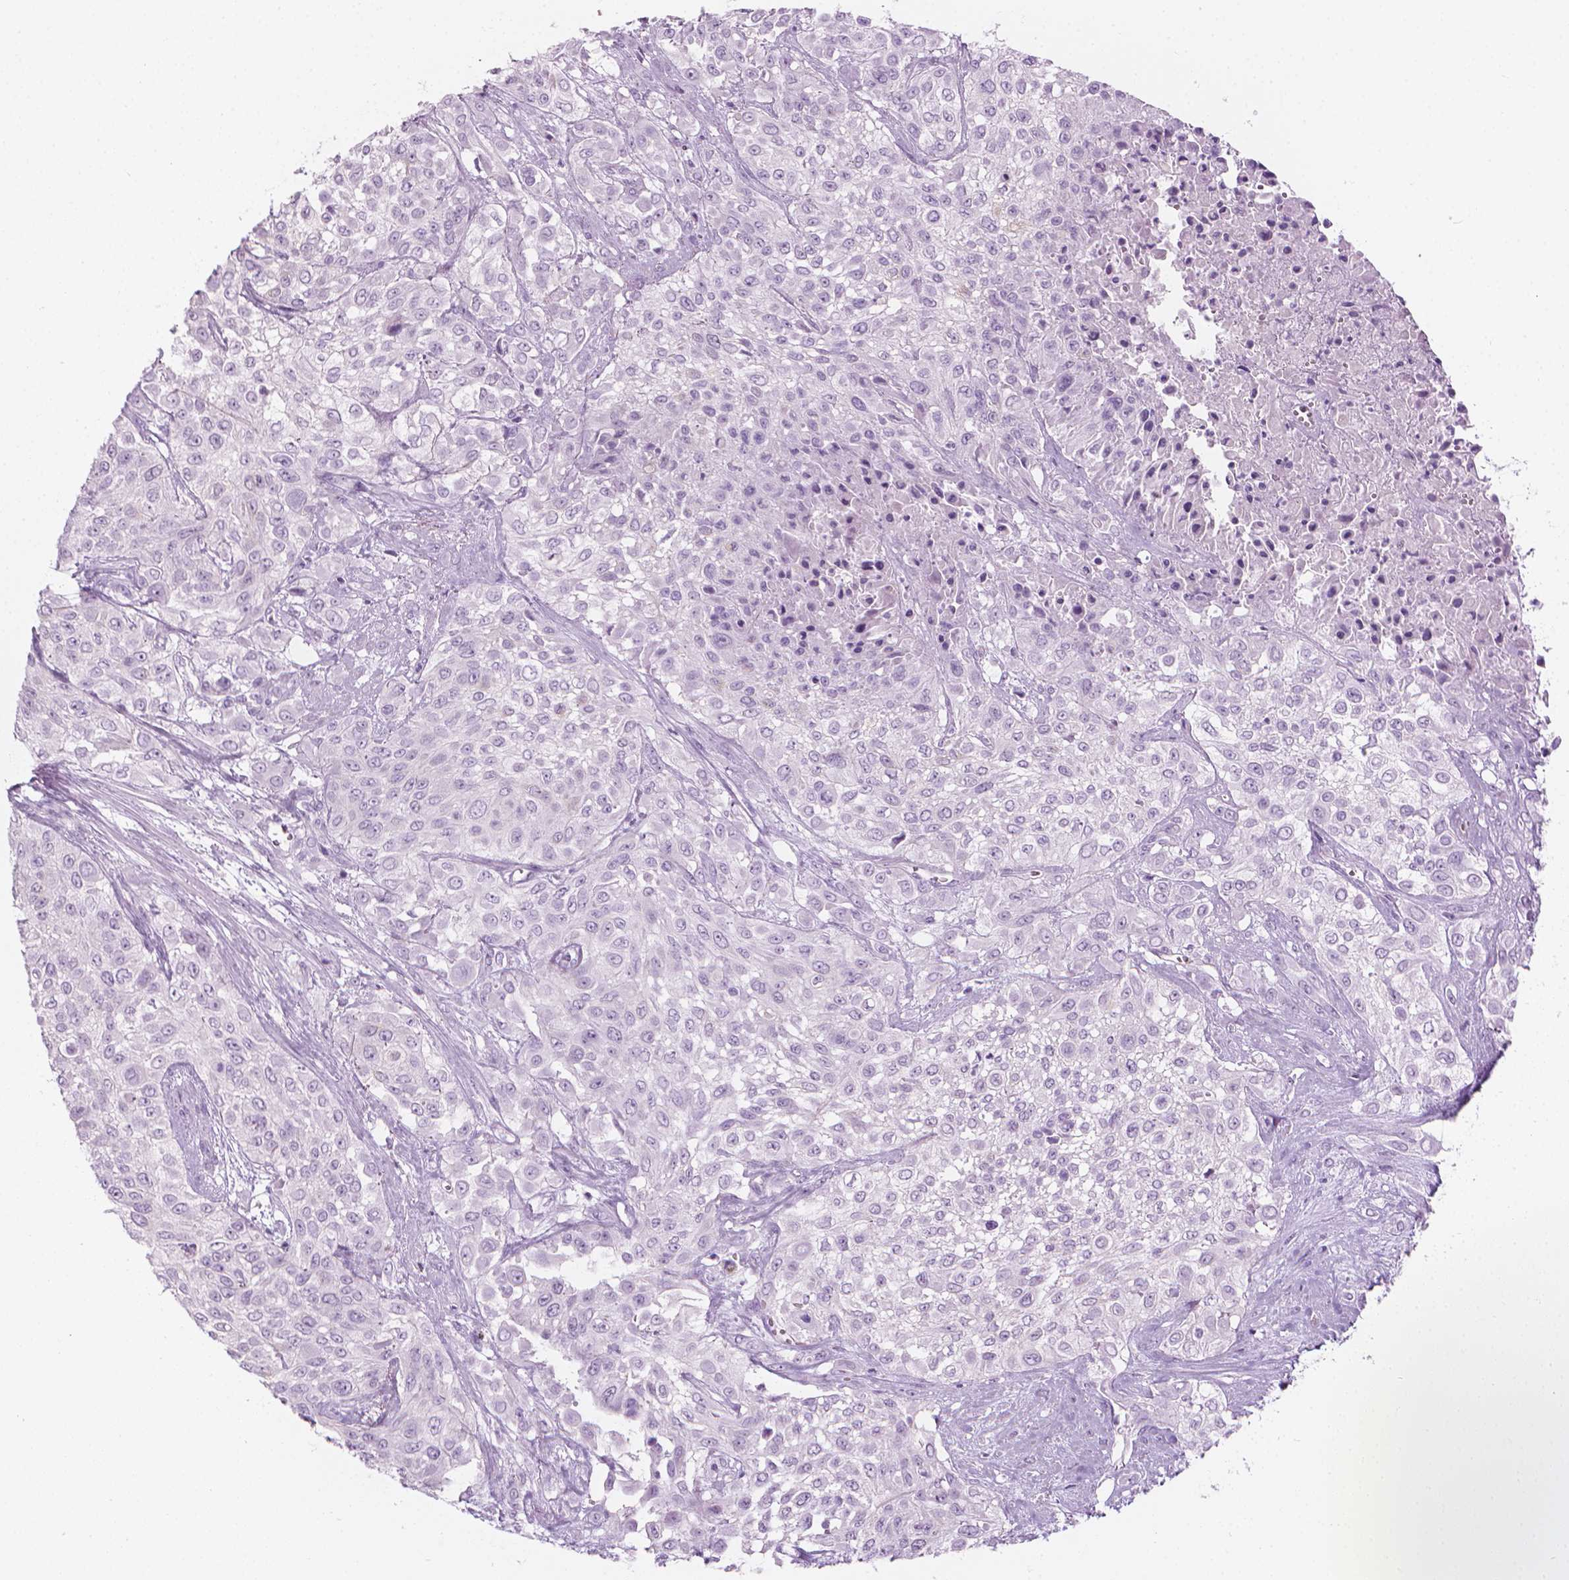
{"staining": {"intensity": "negative", "quantity": "none", "location": "none"}, "tissue": "urothelial cancer", "cell_type": "Tumor cells", "image_type": "cancer", "snomed": [{"axis": "morphology", "description": "Urothelial carcinoma, High grade"}, {"axis": "topography", "description": "Urinary bladder"}], "caption": "This is a photomicrograph of immunohistochemistry staining of urothelial cancer, which shows no staining in tumor cells.", "gene": "SCG3", "patient": {"sex": "male", "age": 57}}